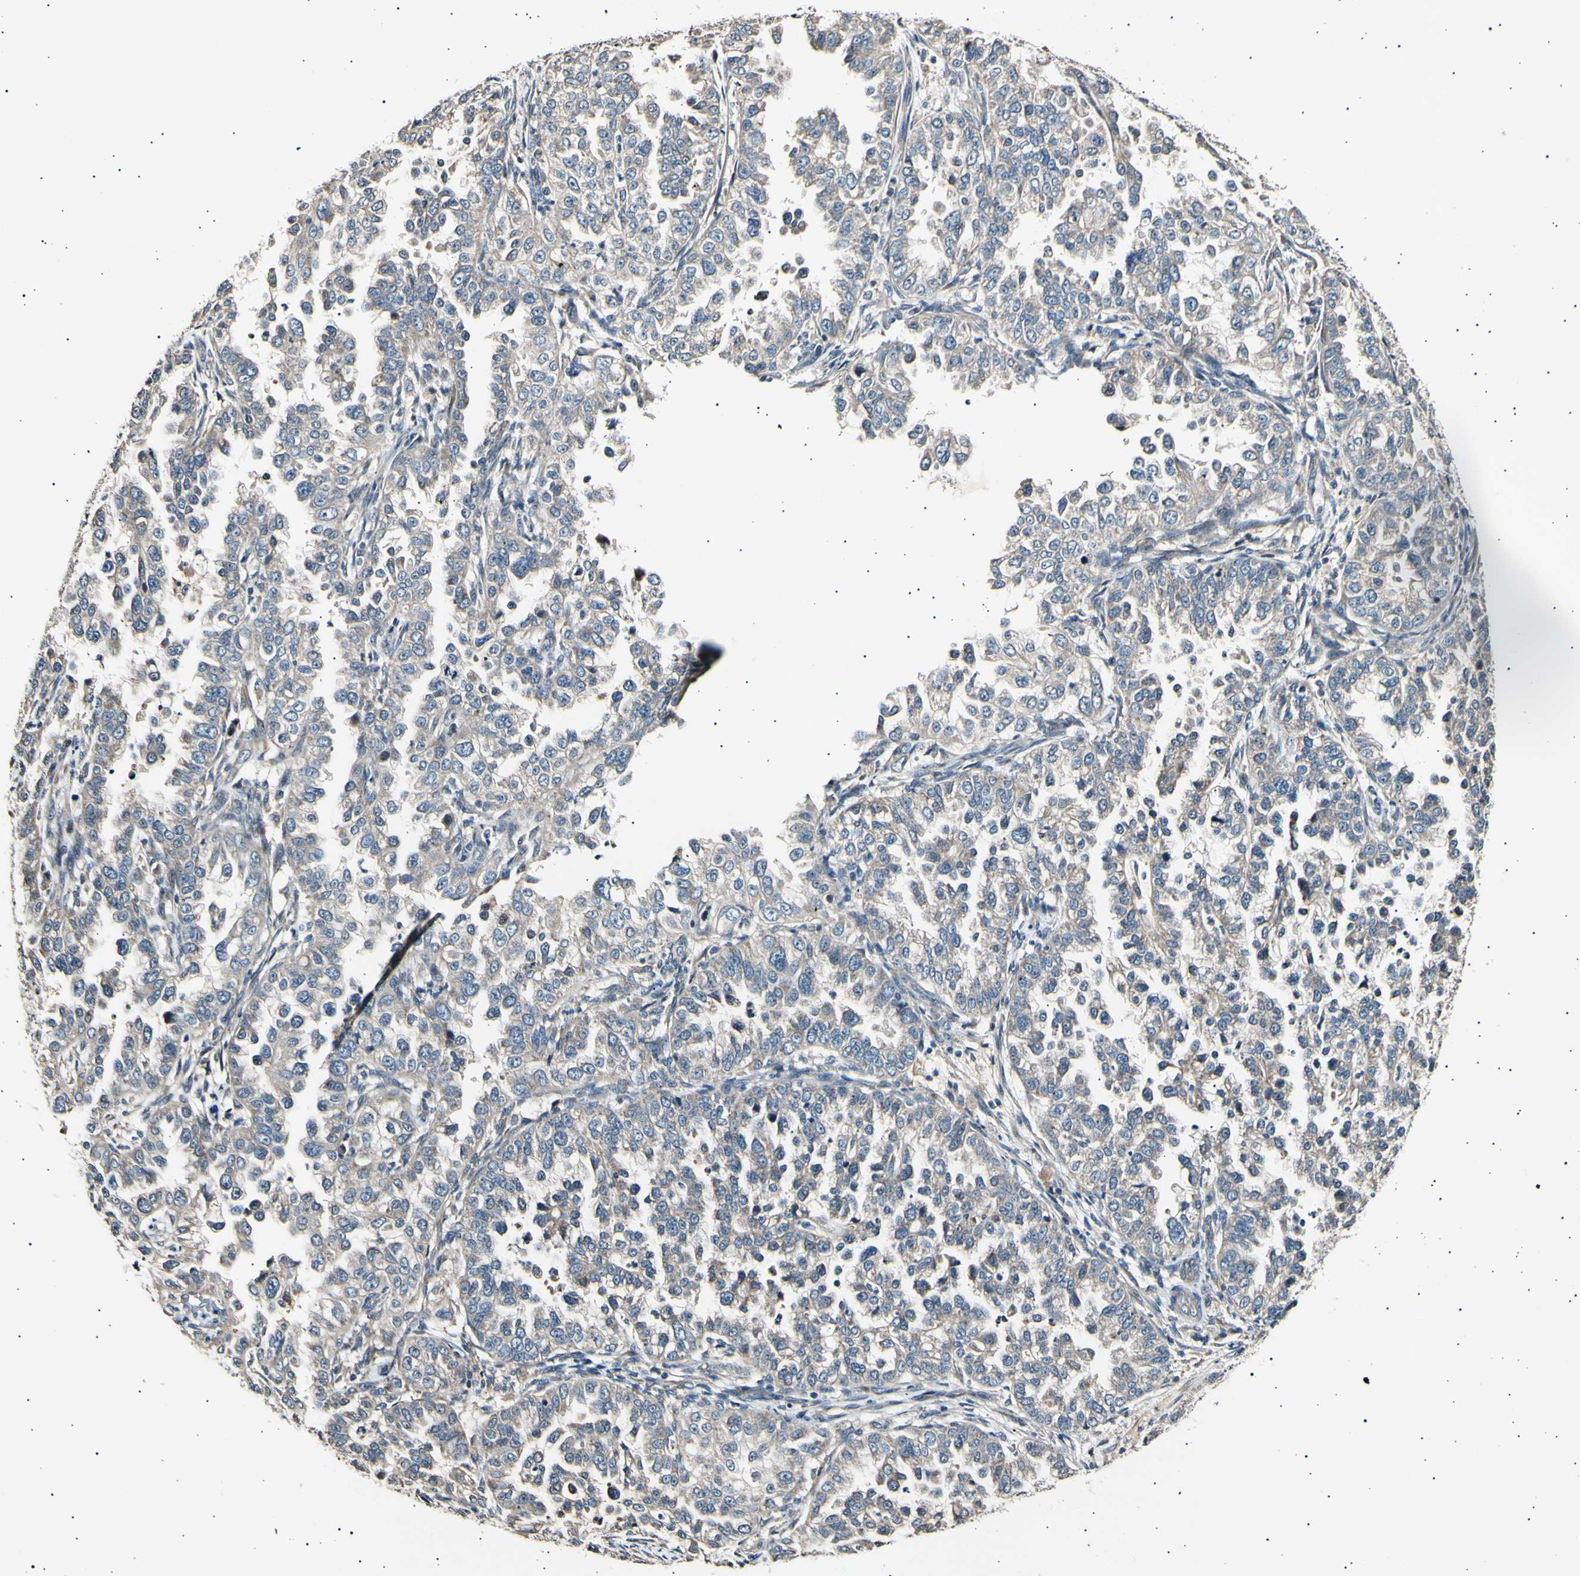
{"staining": {"intensity": "weak", "quantity": ">75%", "location": "nuclear"}, "tissue": "endometrial cancer", "cell_type": "Tumor cells", "image_type": "cancer", "snomed": [{"axis": "morphology", "description": "Adenocarcinoma, NOS"}, {"axis": "topography", "description": "Endometrium"}], "caption": "IHC of human adenocarcinoma (endometrial) shows low levels of weak nuclear expression in approximately >75% of tumor cells. (Brightfield microscopy of DAB IHC at high magnification).", "gene": "ITGA6", "patient": {"sex": "female", "age": 85}}